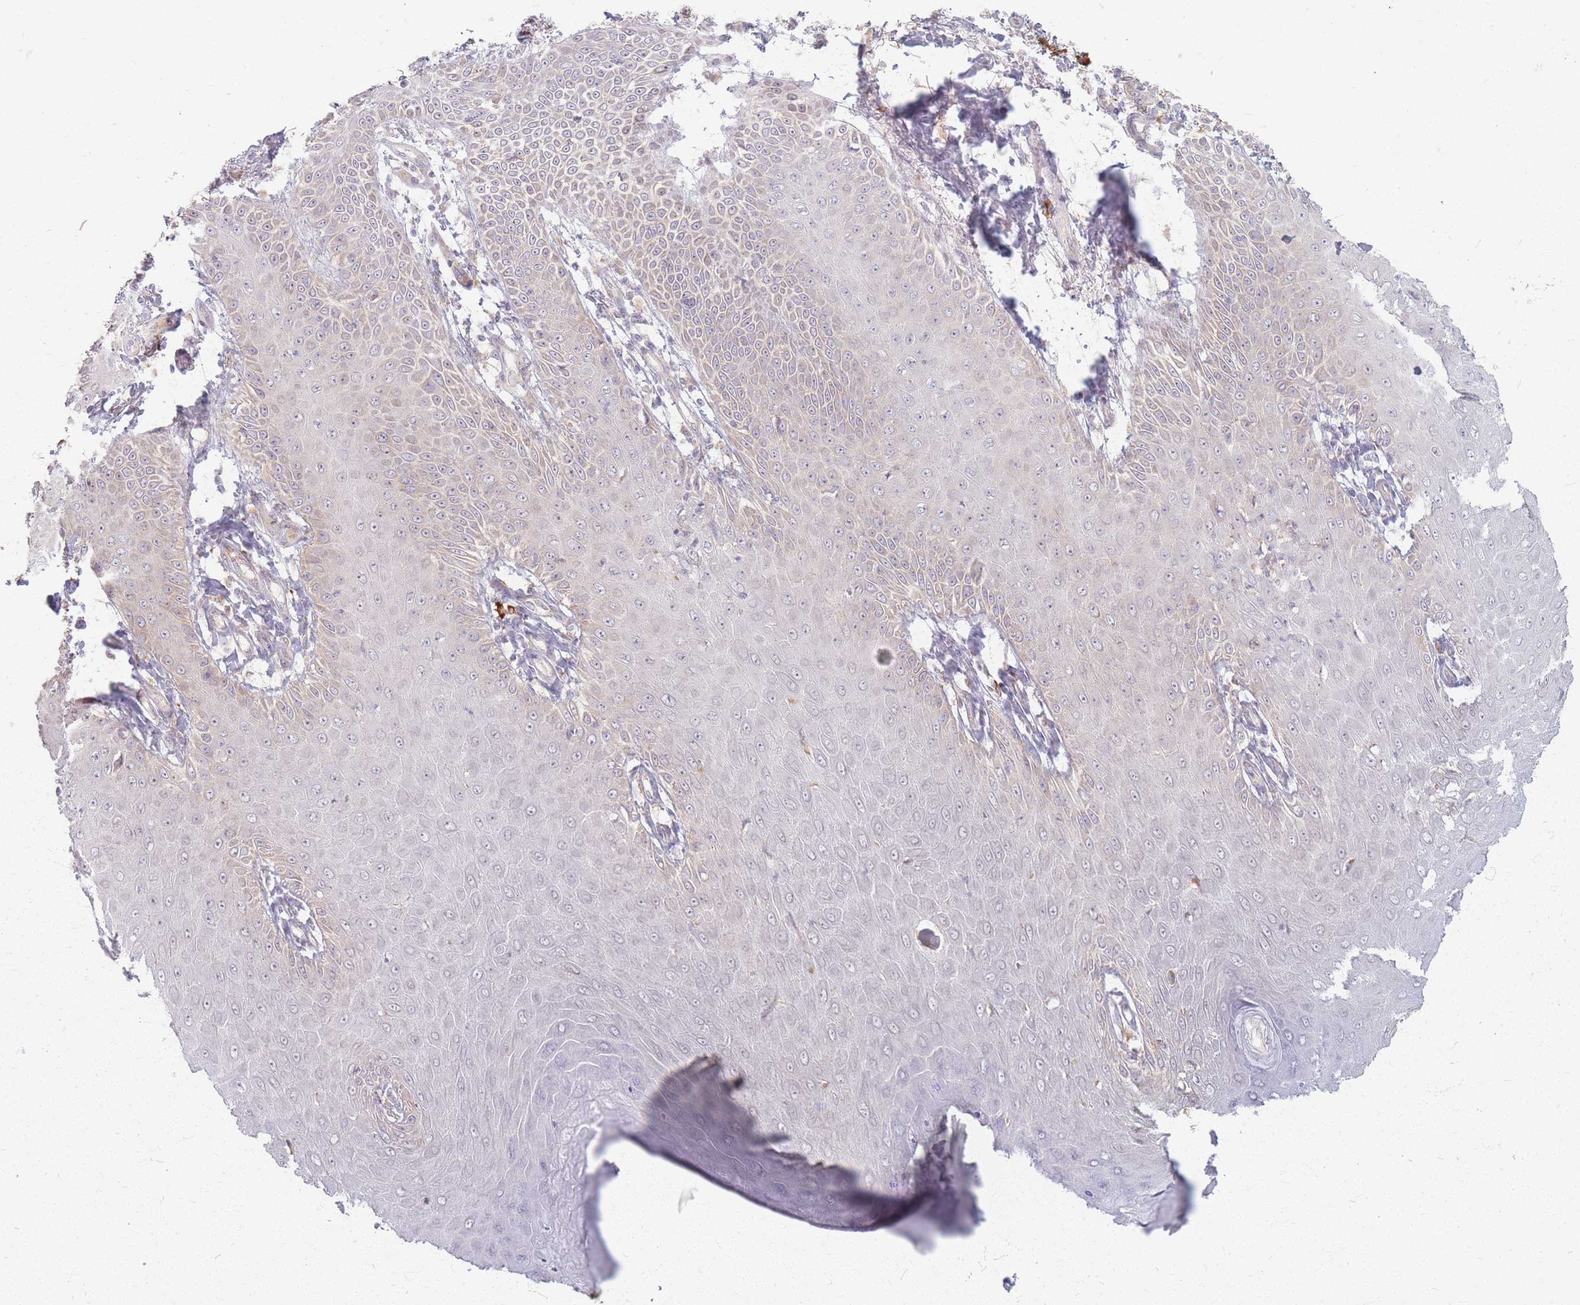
{"staining": {"intensity": "negative", "quantity": "none", "location": "none"}, "tissue": "skin cancer", "cell_type": "Tumor cells", "image_type": "cancer", "snomed": [{"axis": "morphology", "description": "Squamous cell carcinoma, NOS"}, {"axis": "topography", "description": "Skin"}], "caption": "High magnification brightfield microscopy of squamous cell carcinoma (skin) stained with DAB (brown) and counterstained with hematoxylin (blue): tumor cells show no significant staining.", "gene": "SMIM14", "patient": {"sex": "male", "age": 70}}